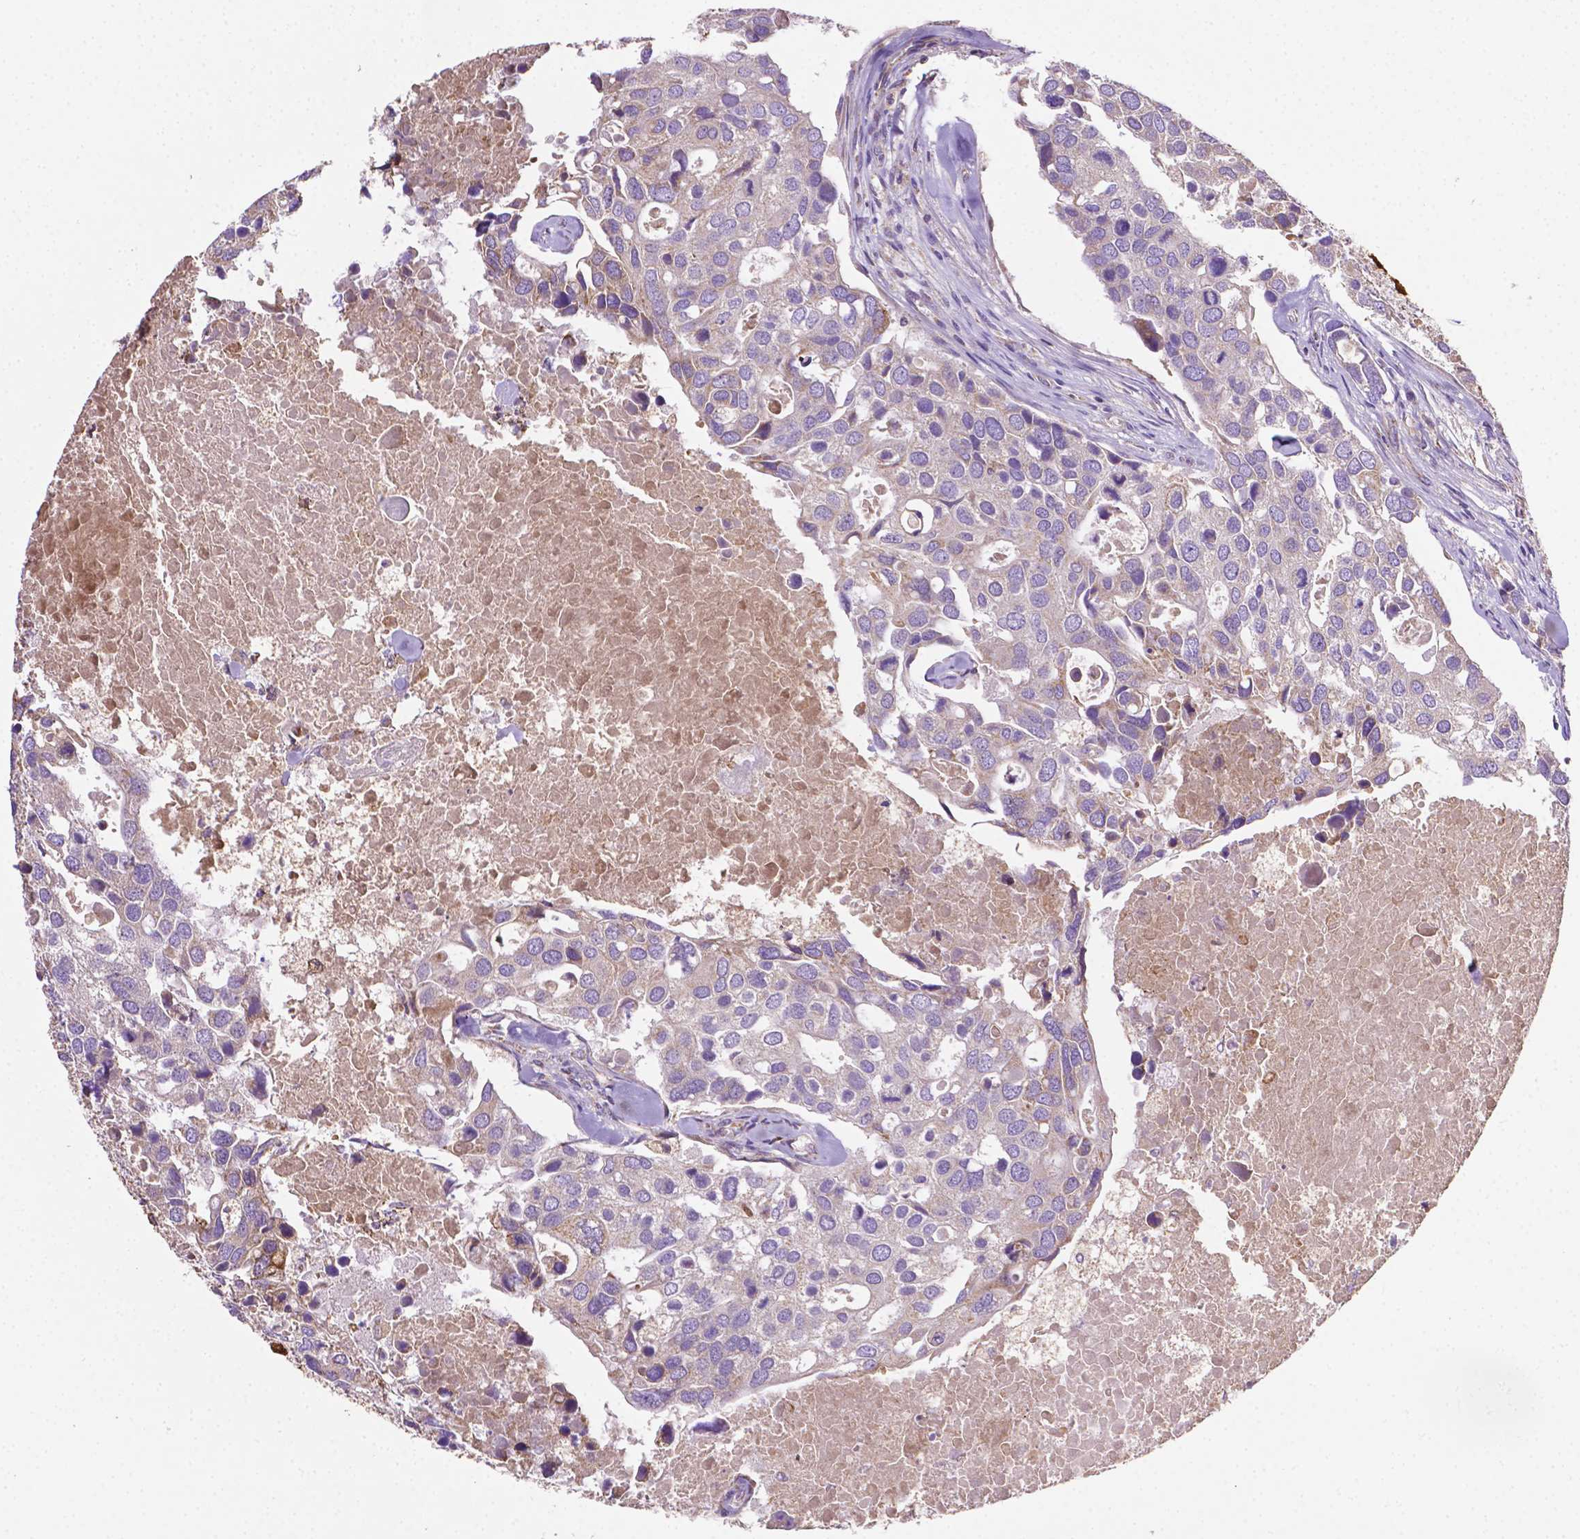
{"staining": {"intensity": "negative", "quantity": "none", "location": "none"}, "tissue": "breast cancer", "cell_type": "Tumor cells", "image_type": "cancer", "snomed": [{"axis": "morphology", "description": "Duct carcinoma"}, {"axis": "topography", "description": "Breast"}], "caption": "High magnification brightfield microscopy of intraductal carcinoma (breast) stained with DAB (3,3'-diaminobenzidine) (brown) and counterstained with hematoxylin (blue): tumor cells show no significant positivity.", "gene": "ILVBL", "patient": {"sex": "female", "age": 83}}